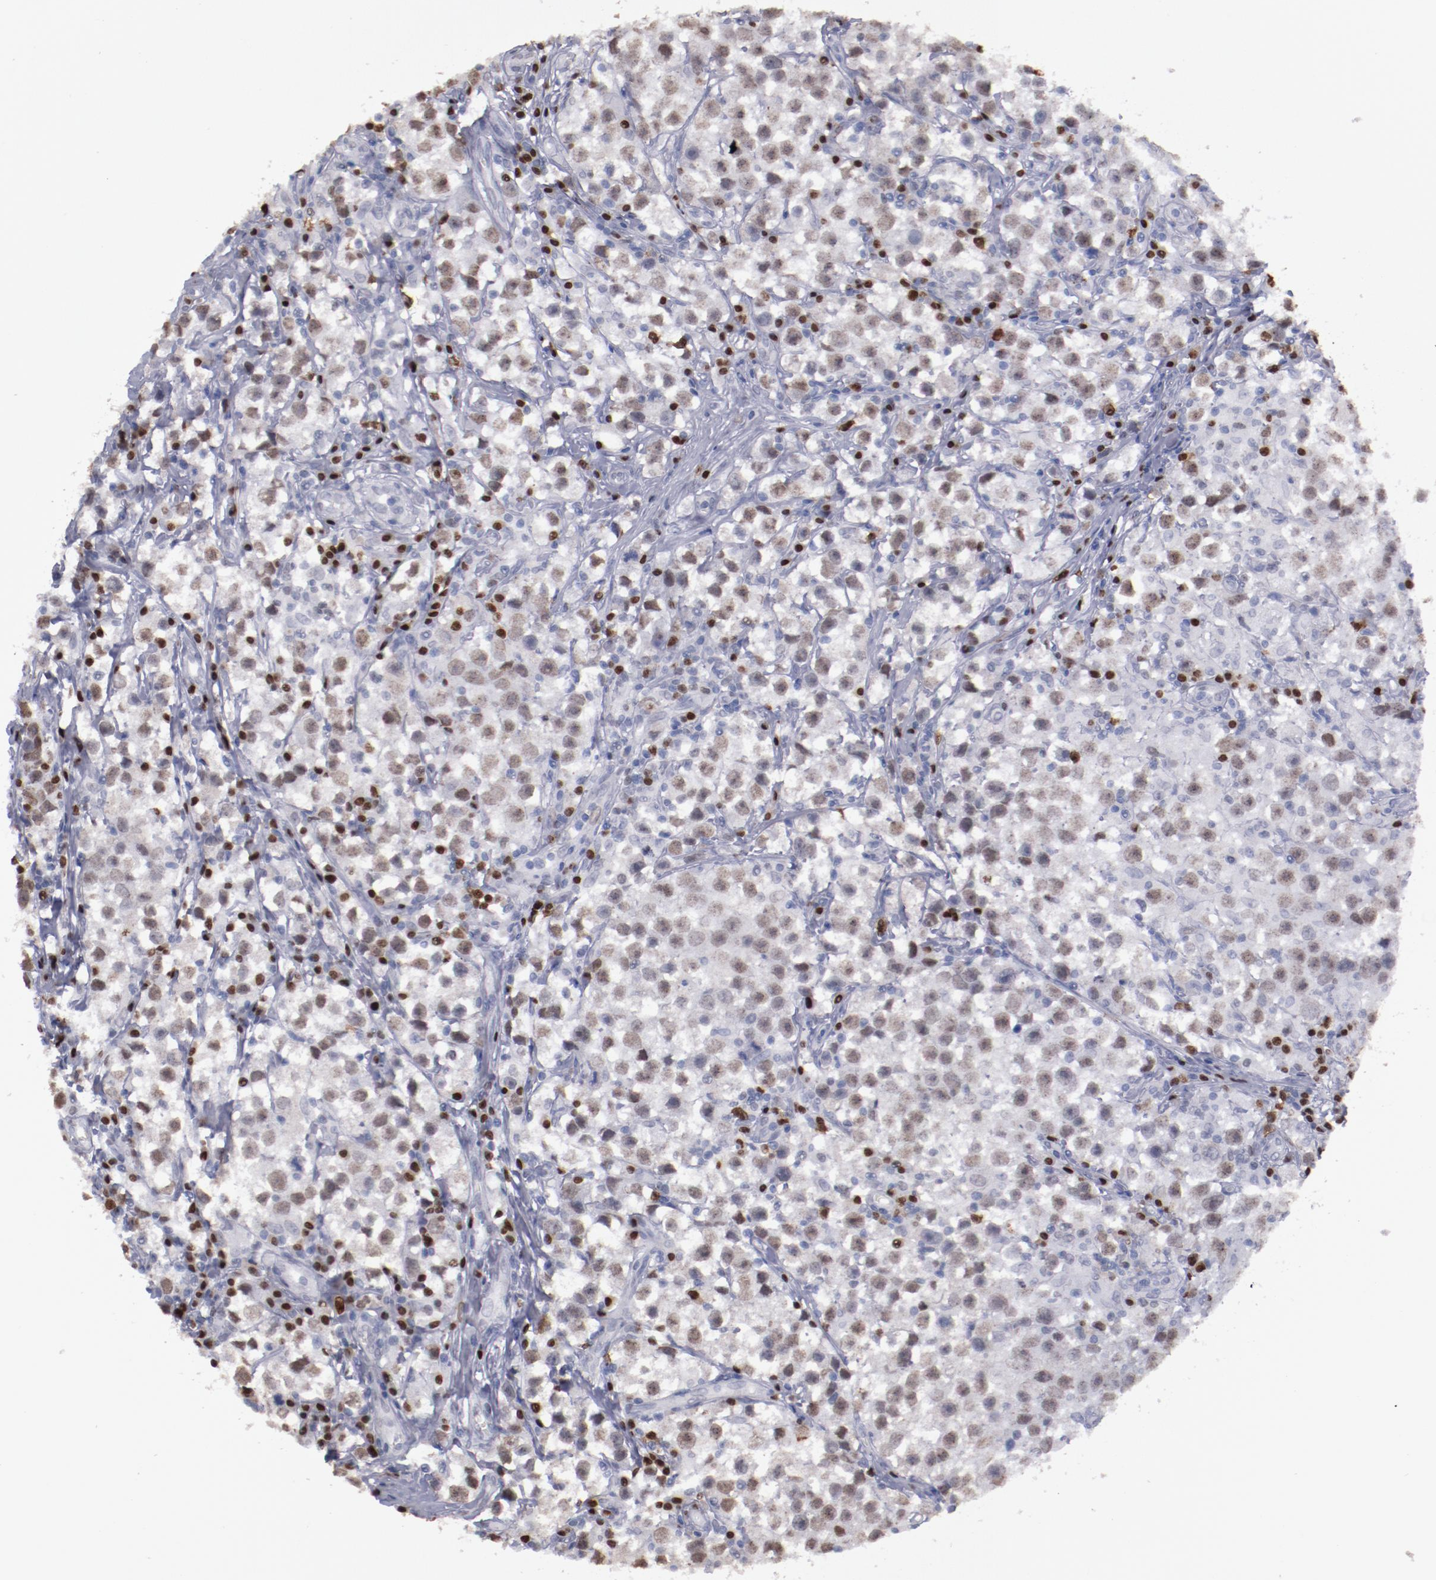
{"staining": {"intensity": "weak", "quantity": ">75%", "location": "nuclear"}, "tissue": "testis cancer", "cell_type": "Tumor cells", "image_type": "cancer", "snomed": [{"axis": "morphology", "description": "Seminoma, NOS"}, {"axis": "topography", "description": "Testis"}], "caption": "Tumor cells reveal weak nuclear positivity in approximately >75% of cells in seminoma (testis).", "gene": "IRF4", "patient": {"sex": "male", "age": 35}}